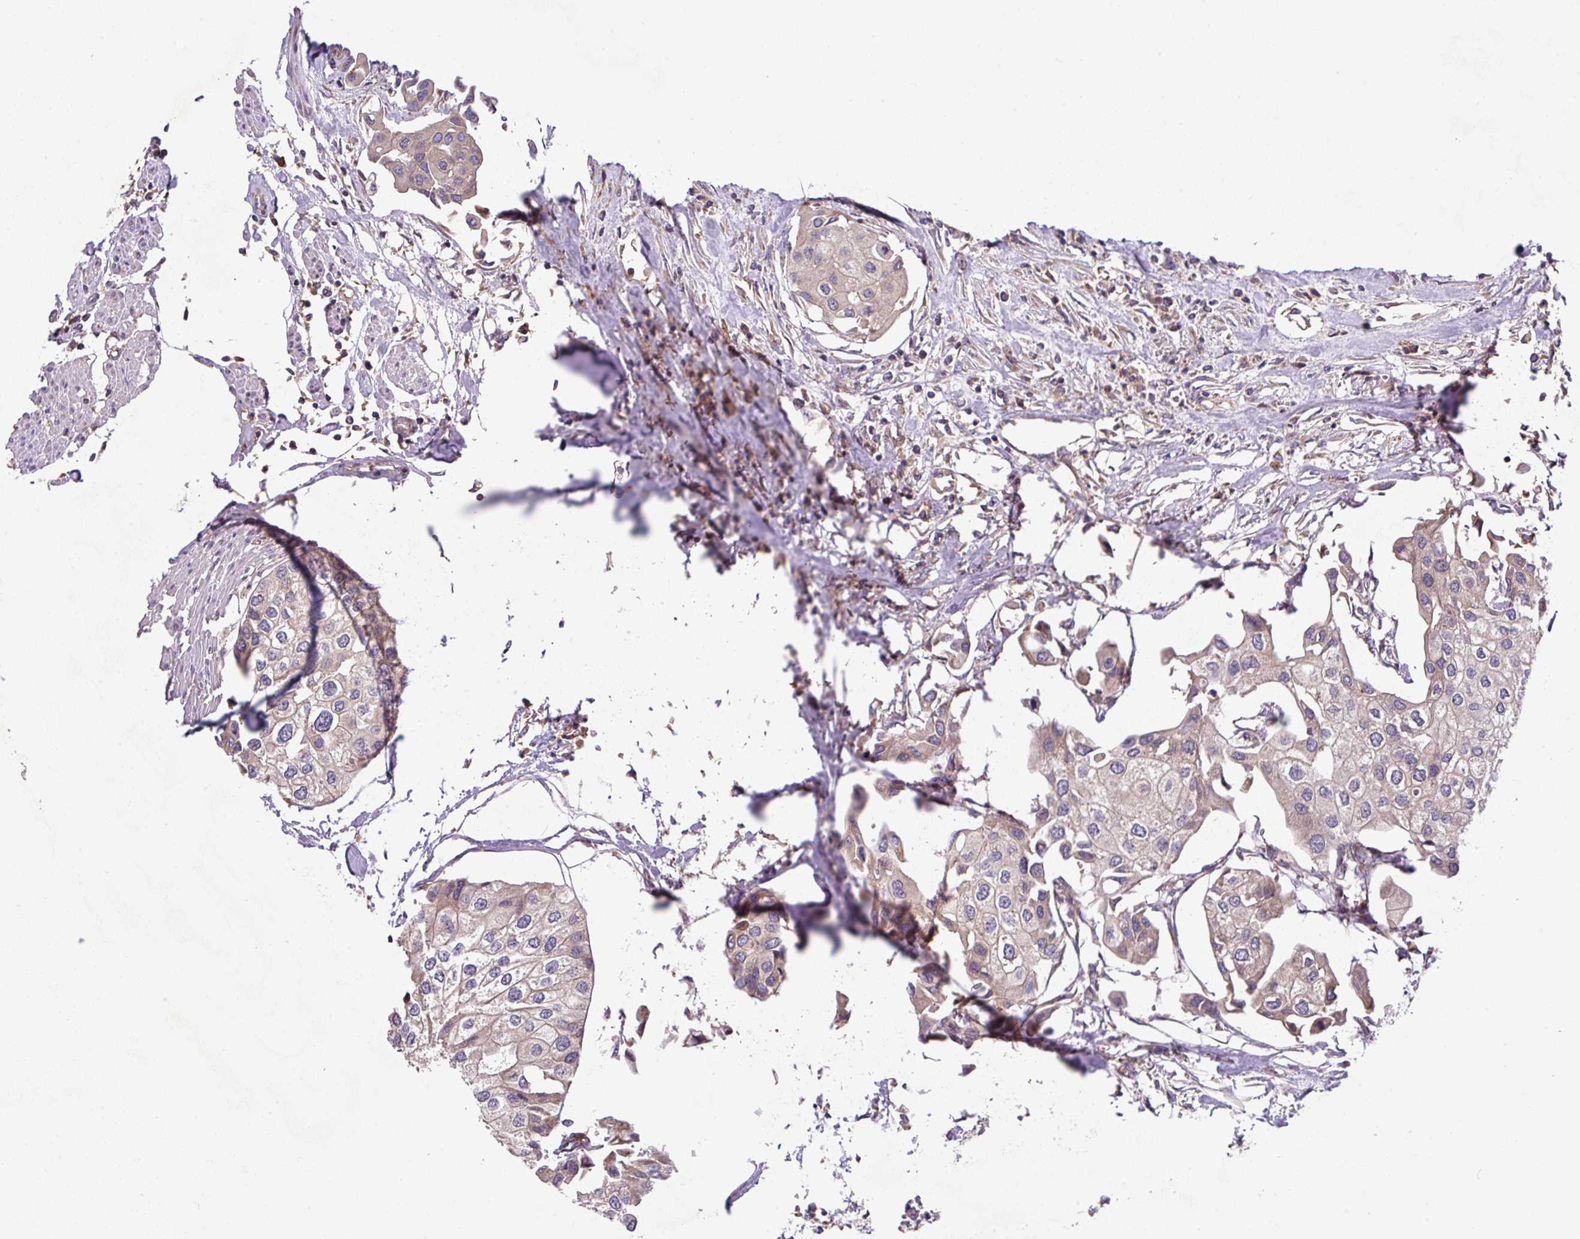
{"staining": {"intensity": "negative", "quantity": "none", "location": "none"}, "tissue": "urothelial cancer", "cell_type": "Tumor cells", "image_type": "cancer", "snomed": [{"axis": "morphology", "description": "Urothelial carcinoma, High grade"}, {"axis": "topography", "description": "Urinary bladder"}], "caption": "Tumor cells are negative for protein expression in human urothelial carcinoma (high-grade).", "gene": "APOBEC3D", "patient": {"sex": "male", "age": 64}}